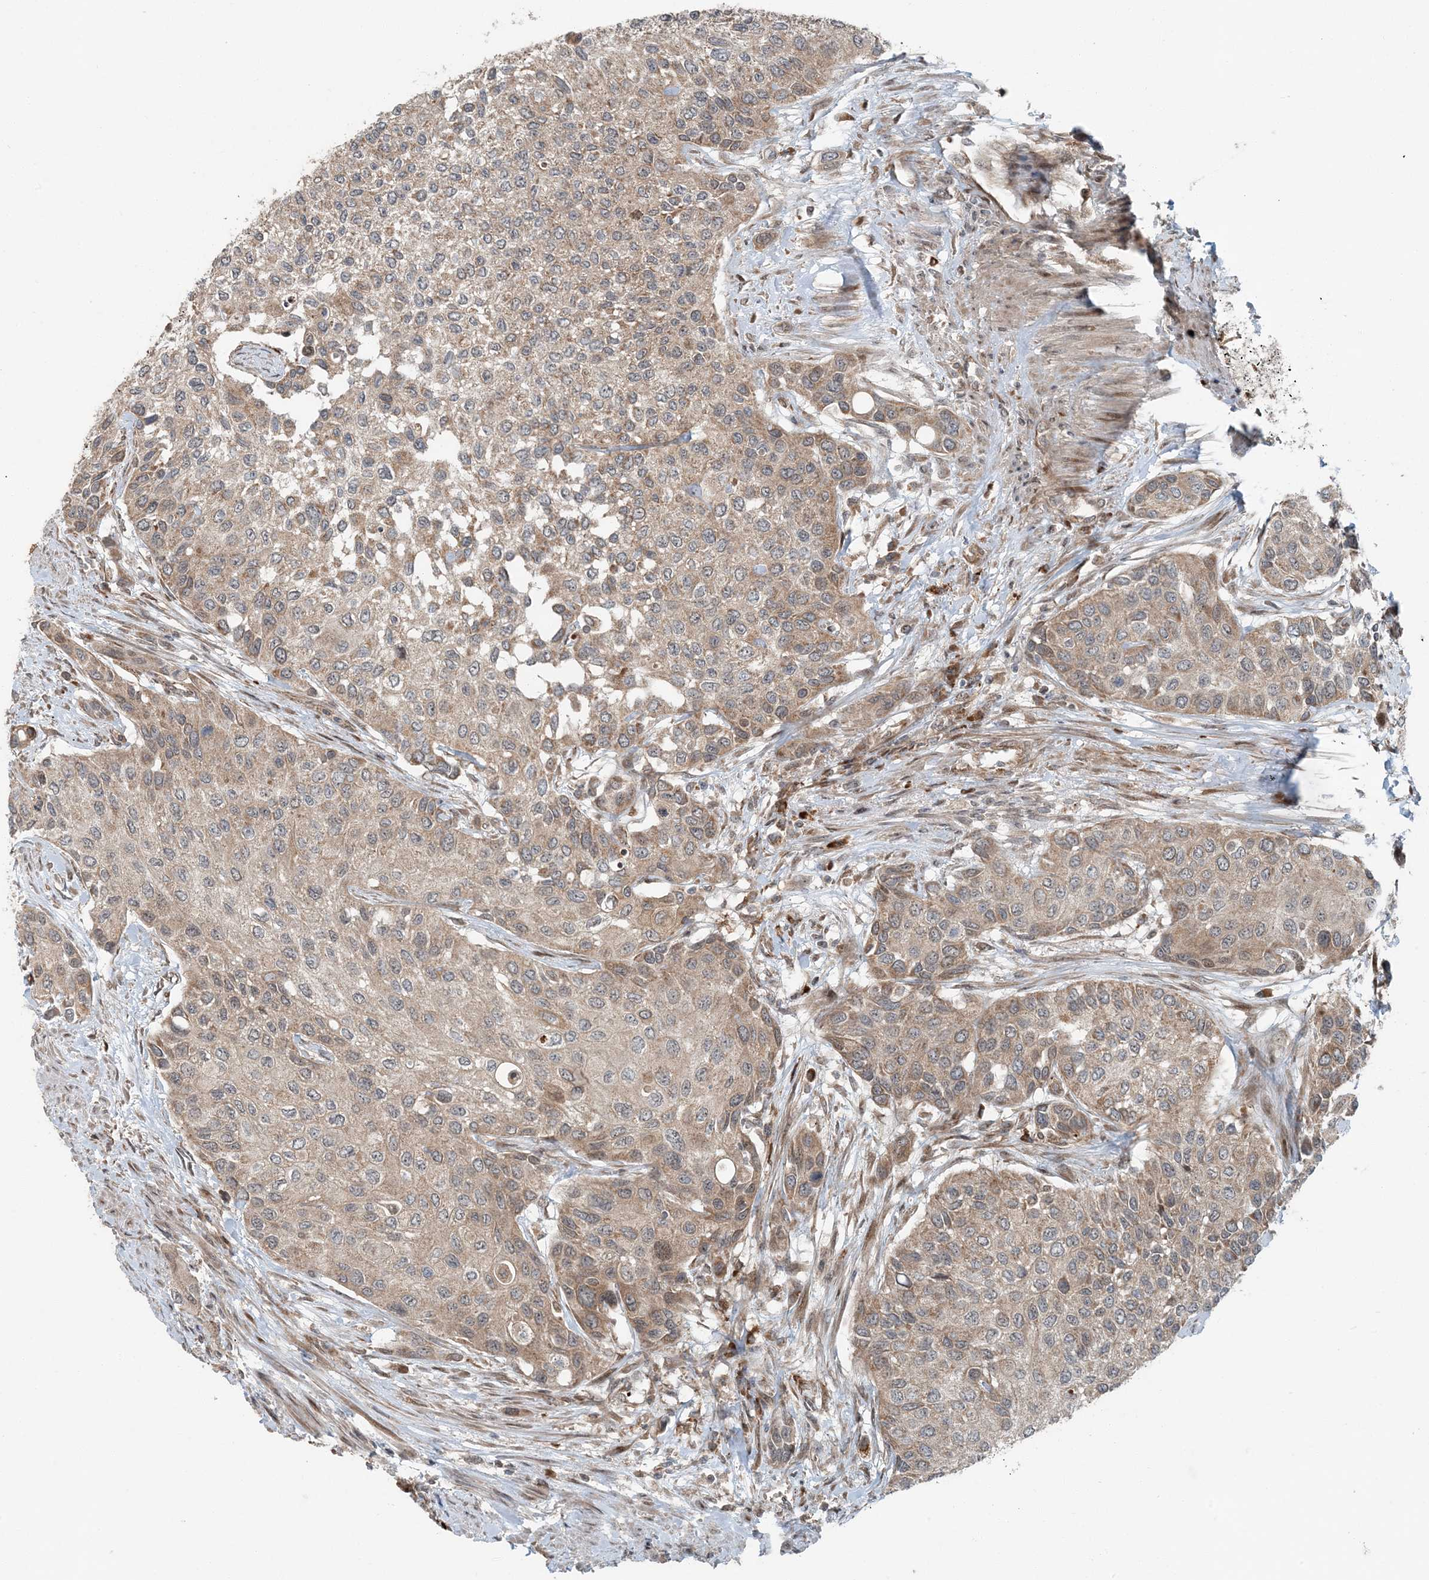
{"staining": {"intensity": "moderate", "quantity": "25%-75%", "location": "cytoplasmic/membranous"}, "tissue": "urothelial cancer", "cell_type": "Tumor cells", "image_type": "cancer", "snomed": [{"axis": "morphology", "description": "Normal tissue, NOS"}, {"axis": "morphology", "description": "Urothelial carcinoma, High grade"}, {"axis": "topography", "description": "Vascular tissue"}, {"axis": "topography", "description": "Urinary bladder"}], "caption": "High-magnification brightfield microscopy of urothelial cancer stained with DAB (3,3'-diaminobenzidine) (brown) and counterstained with hematoxylin (blue). tumor cells exhibit moderate cytoplasmic/membranous expression is identified in approximately25%-75% of cells.", "gene": "EDEM2", "patient": {"sex": "female", "age": 56}}